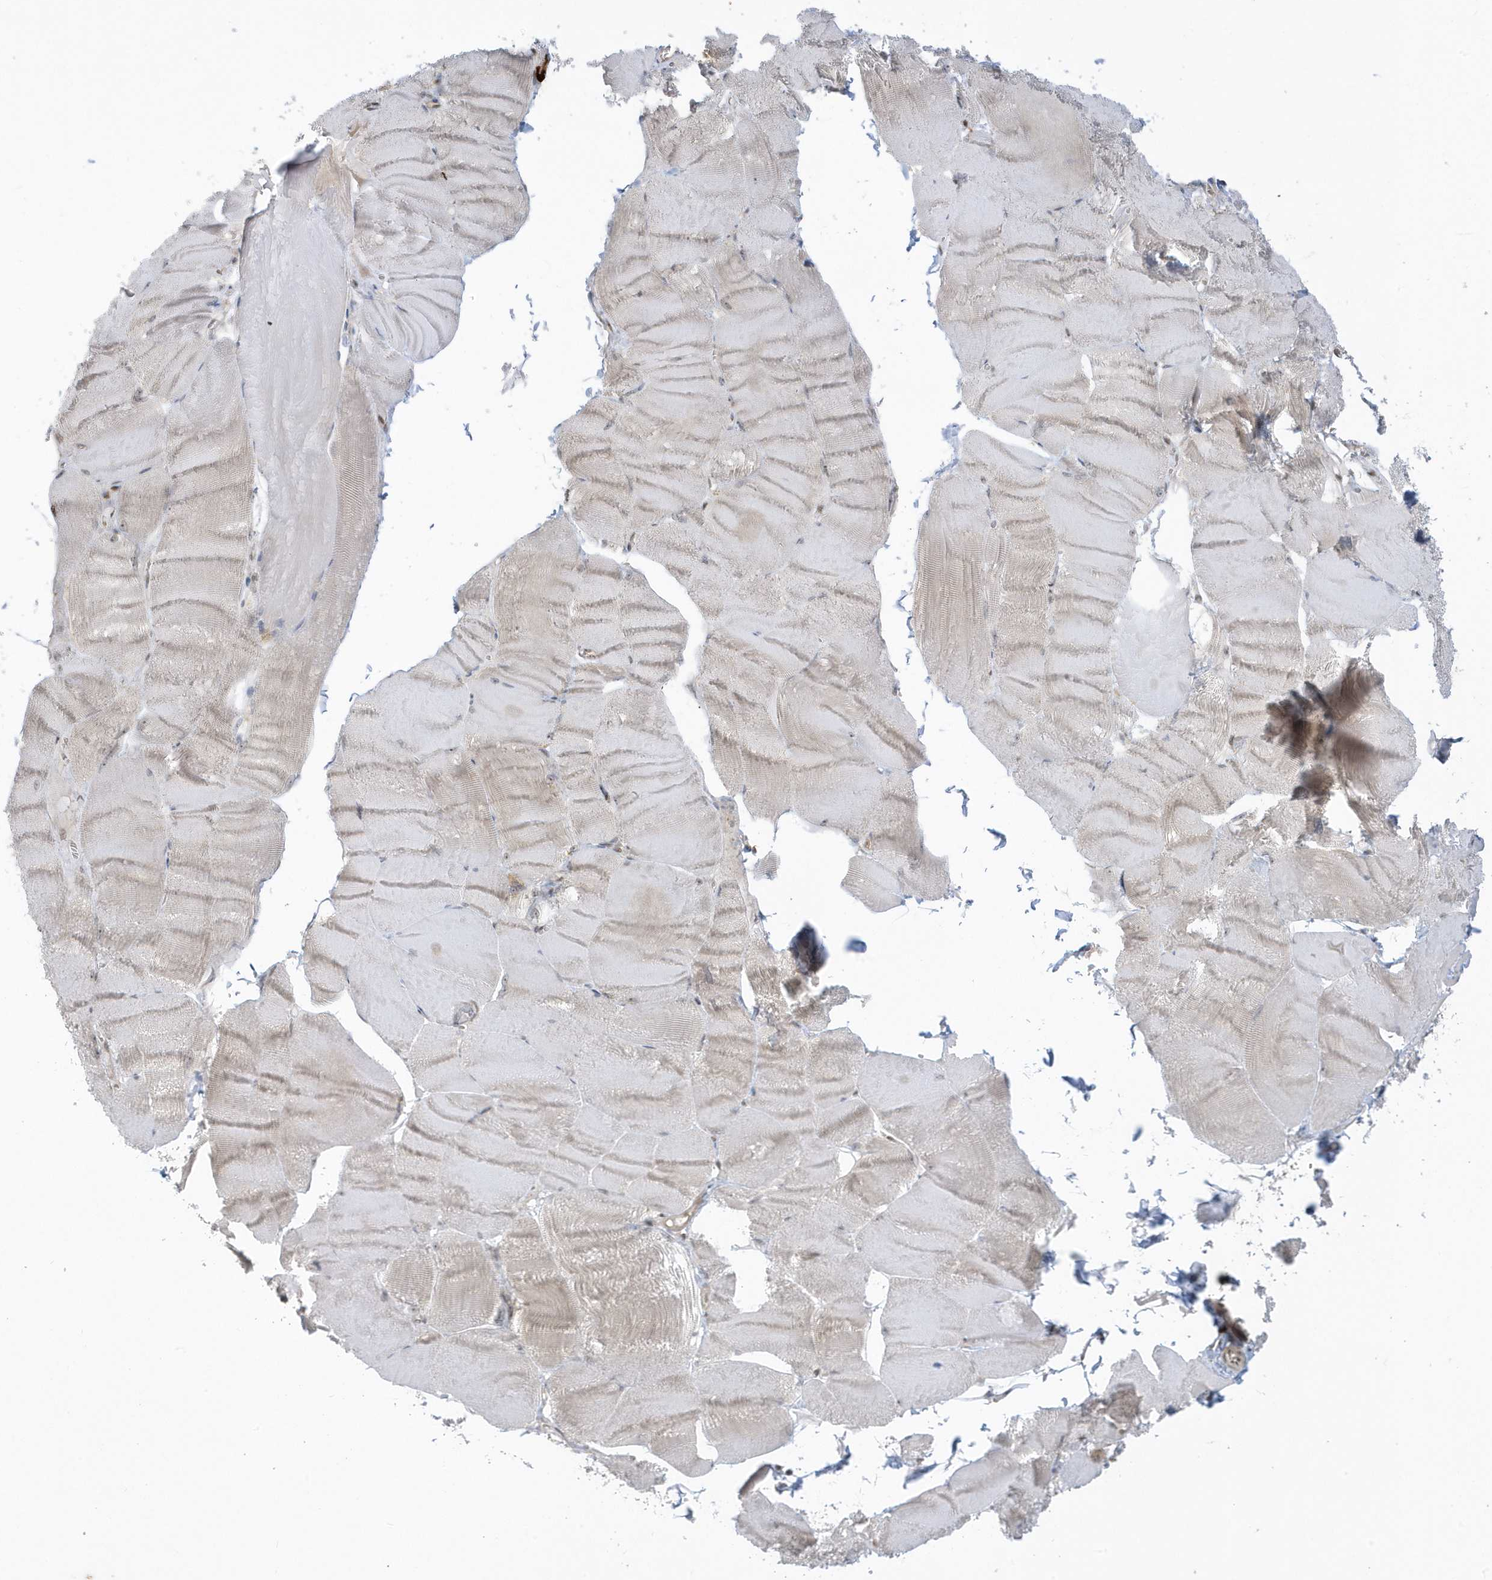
{"staining": {"intensity": "weak", "quantity": "25%-75%", "location": "cytoplasmic/membranous"}, "tissue": "skeletal muscle", "cell_type": "Myocytes", "image_type": "normal", "snomed": [{"axis": "morphology", "description": "Normal tissue, NOS"}, {"axis": "morphology", "description": "Basal cell carcinoma"}, {"axis": "topography", "description": "Skeletal muscle"}], "caption": "Immunohistochemical staining of unremarkable skeletal muscle reveals weak cytoplasmic/membranous protein expression in approximately 25%-75% of myocytes.", "gene": "PPP1R7", "patient": {"sex": "female", "age": 64}}